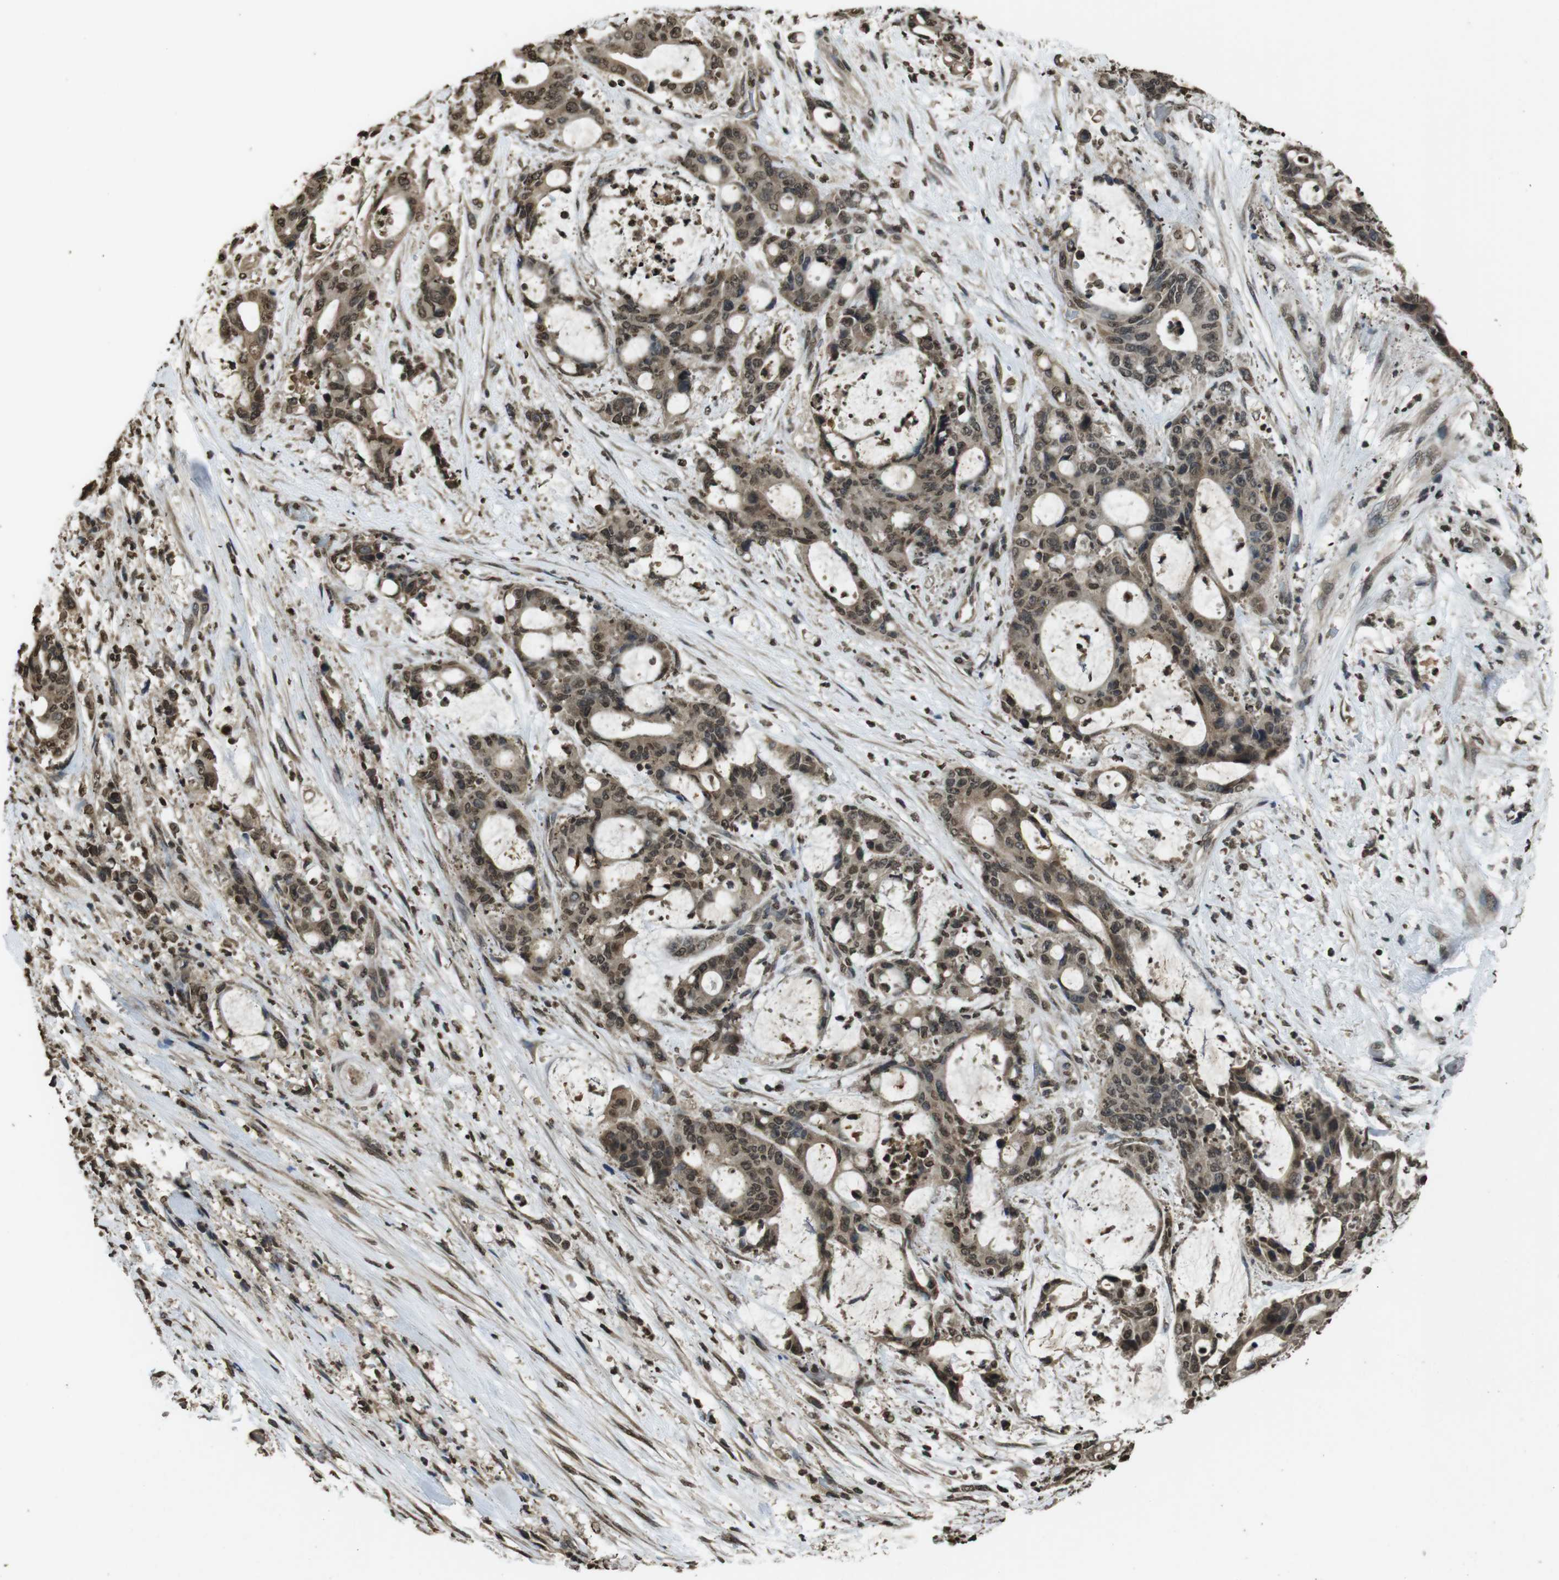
{"staining": {"intensity": "moderate", "quantity": ">75%", "location": "nuclear"}, "tissue": "liver cancer", "cell_type": "Tumor cells", "image_type": "cancer", "snomed": [{"axis": "morphology", "description": "Normal tissue, NOS"}, {"axis": "morphology", "description": "Cholangiocarcinoma"}, {"axis": "topography", "description": "Liver"}, {"axis": "topography", "description": "Peripheral nerve tissue"}], "caption": "Immunohistochemical staining of liver cholangiocarcinoma reveals medium levels of moderate nuclear expression in about >75% of tumor cells.", "gene": "MAF", "patient": {"sex": "female", "age": 73}}